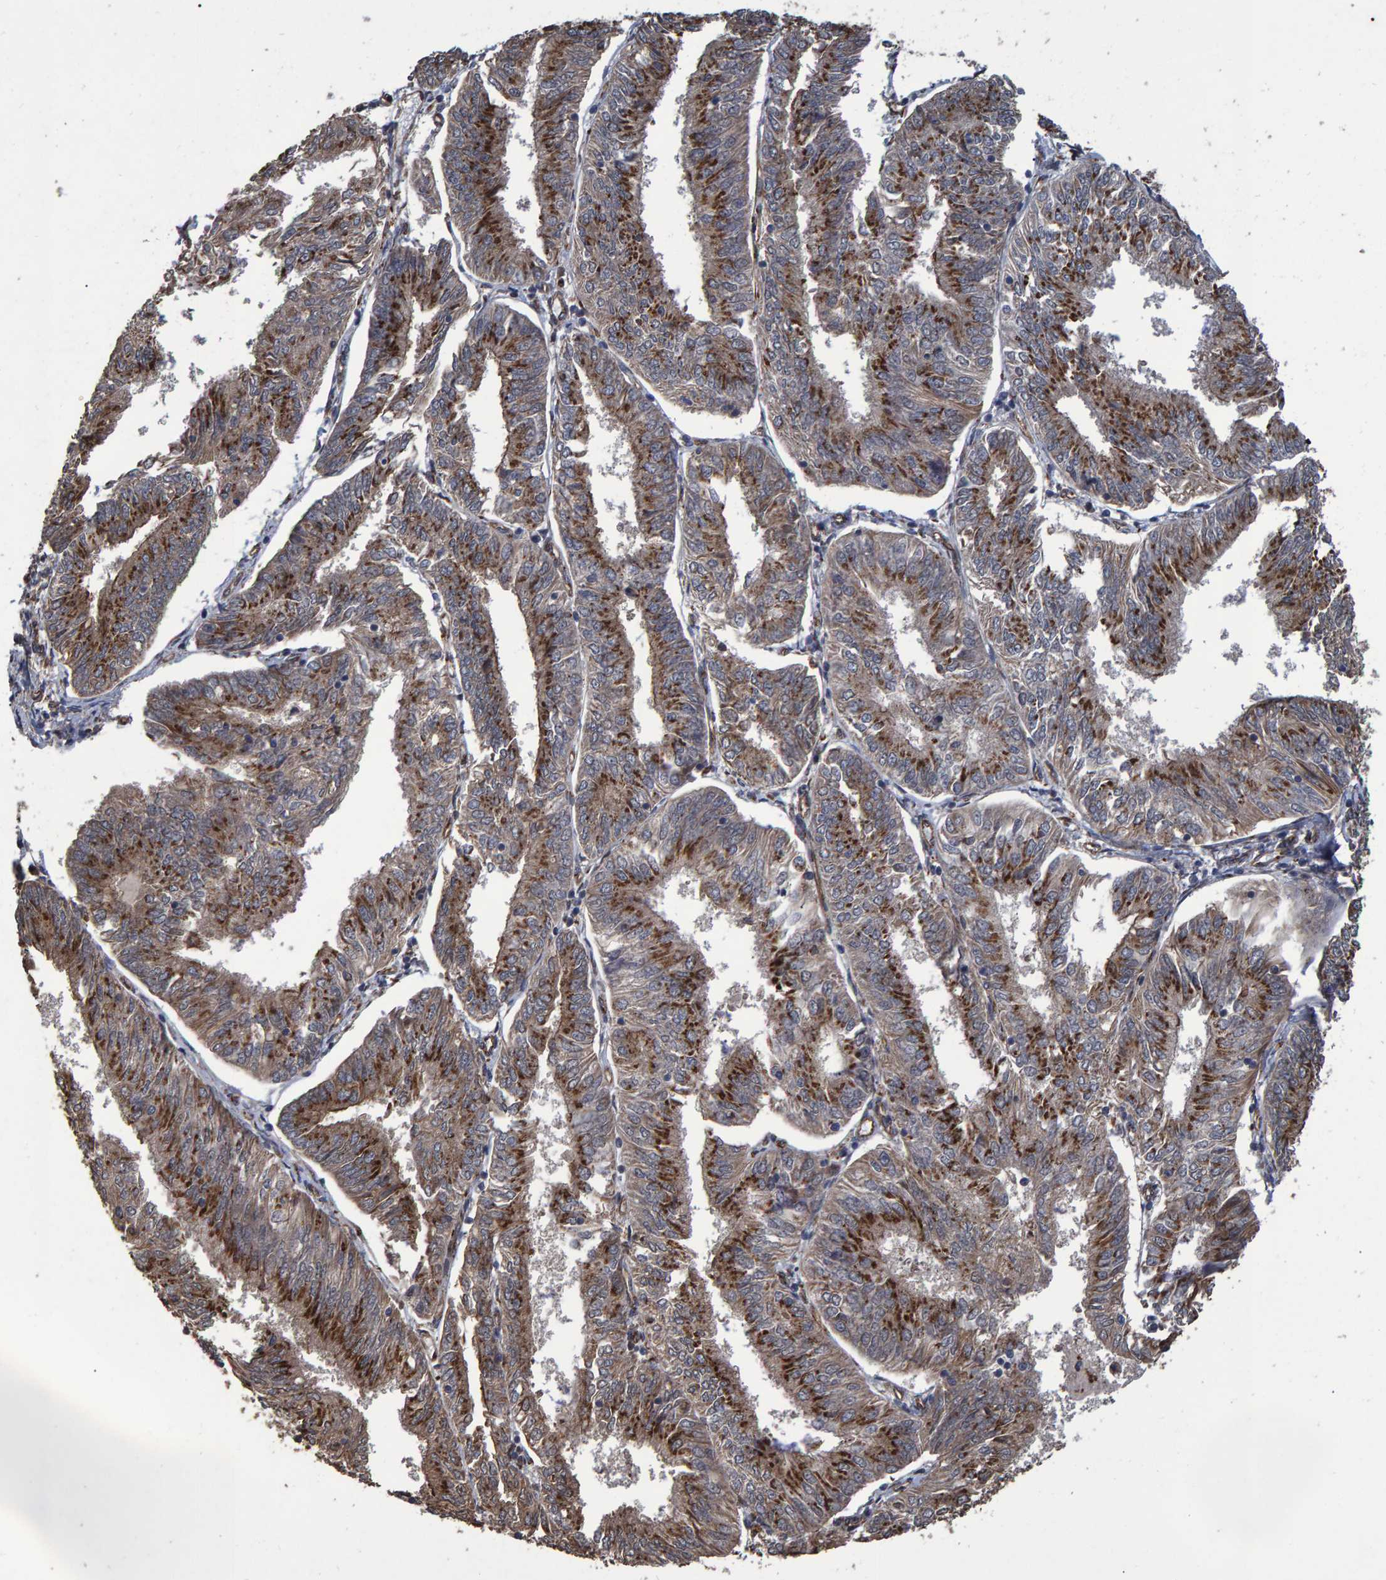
{"staining": {"intensity": "strong", "quantity": ">75%", "location": "cytoplasmic/membranous"}, "tissue": "endometrial cancer", "cell_type": "Tumor cells", "image_type": "cancer", "snomed": [{"axis": "morphology", "description": "Adenocarcinoma, NOS"}, {"axis": "topography", "description": "Endometrium"}], "caption": "About >75% of tumor cells in endometrial cancer (adenocarcinoma) display strong cytoplasmic/membranous protein positivity as visualized by brown immunohistochemical staining.", "gene": "TRIM68", "patient": {"sex": "female", "age": 58}}